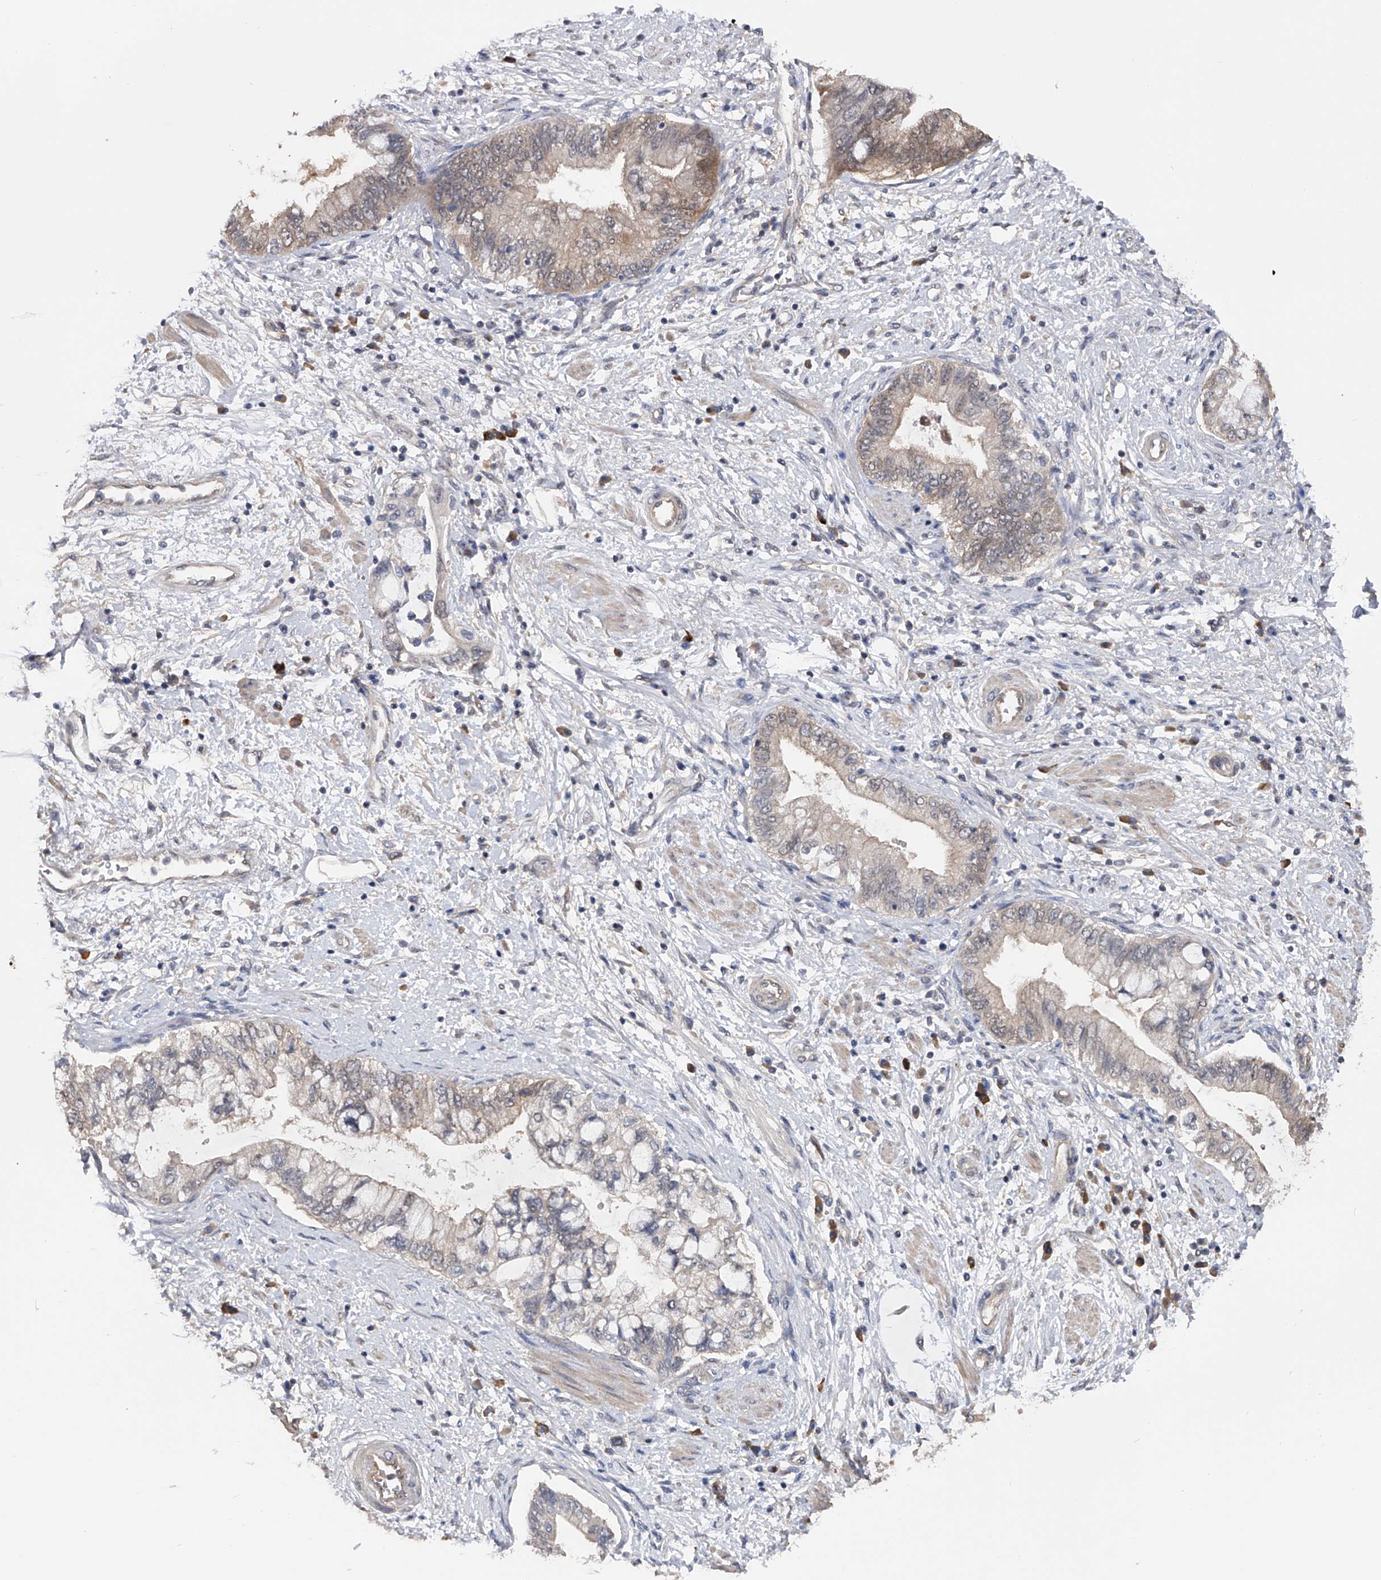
{"staining": {"intensity": "negative", "quantity": "none", "location": "none"}, "tissue": "pancreatic cancer", "cell_type": "Tumor cells", "image_type": "cancer", "snomed": [{"axis": "morphology", "description": "Adenocarcinoma, NOS"}, {"axis": "topography", "description": "Pancreas"}], "caption": "Protein analysis of pancreatic cancer exhibits no significant positivity in tumor cells.", "gene": "CFAP298", "patient": {"sex": "female", "age": 73}}